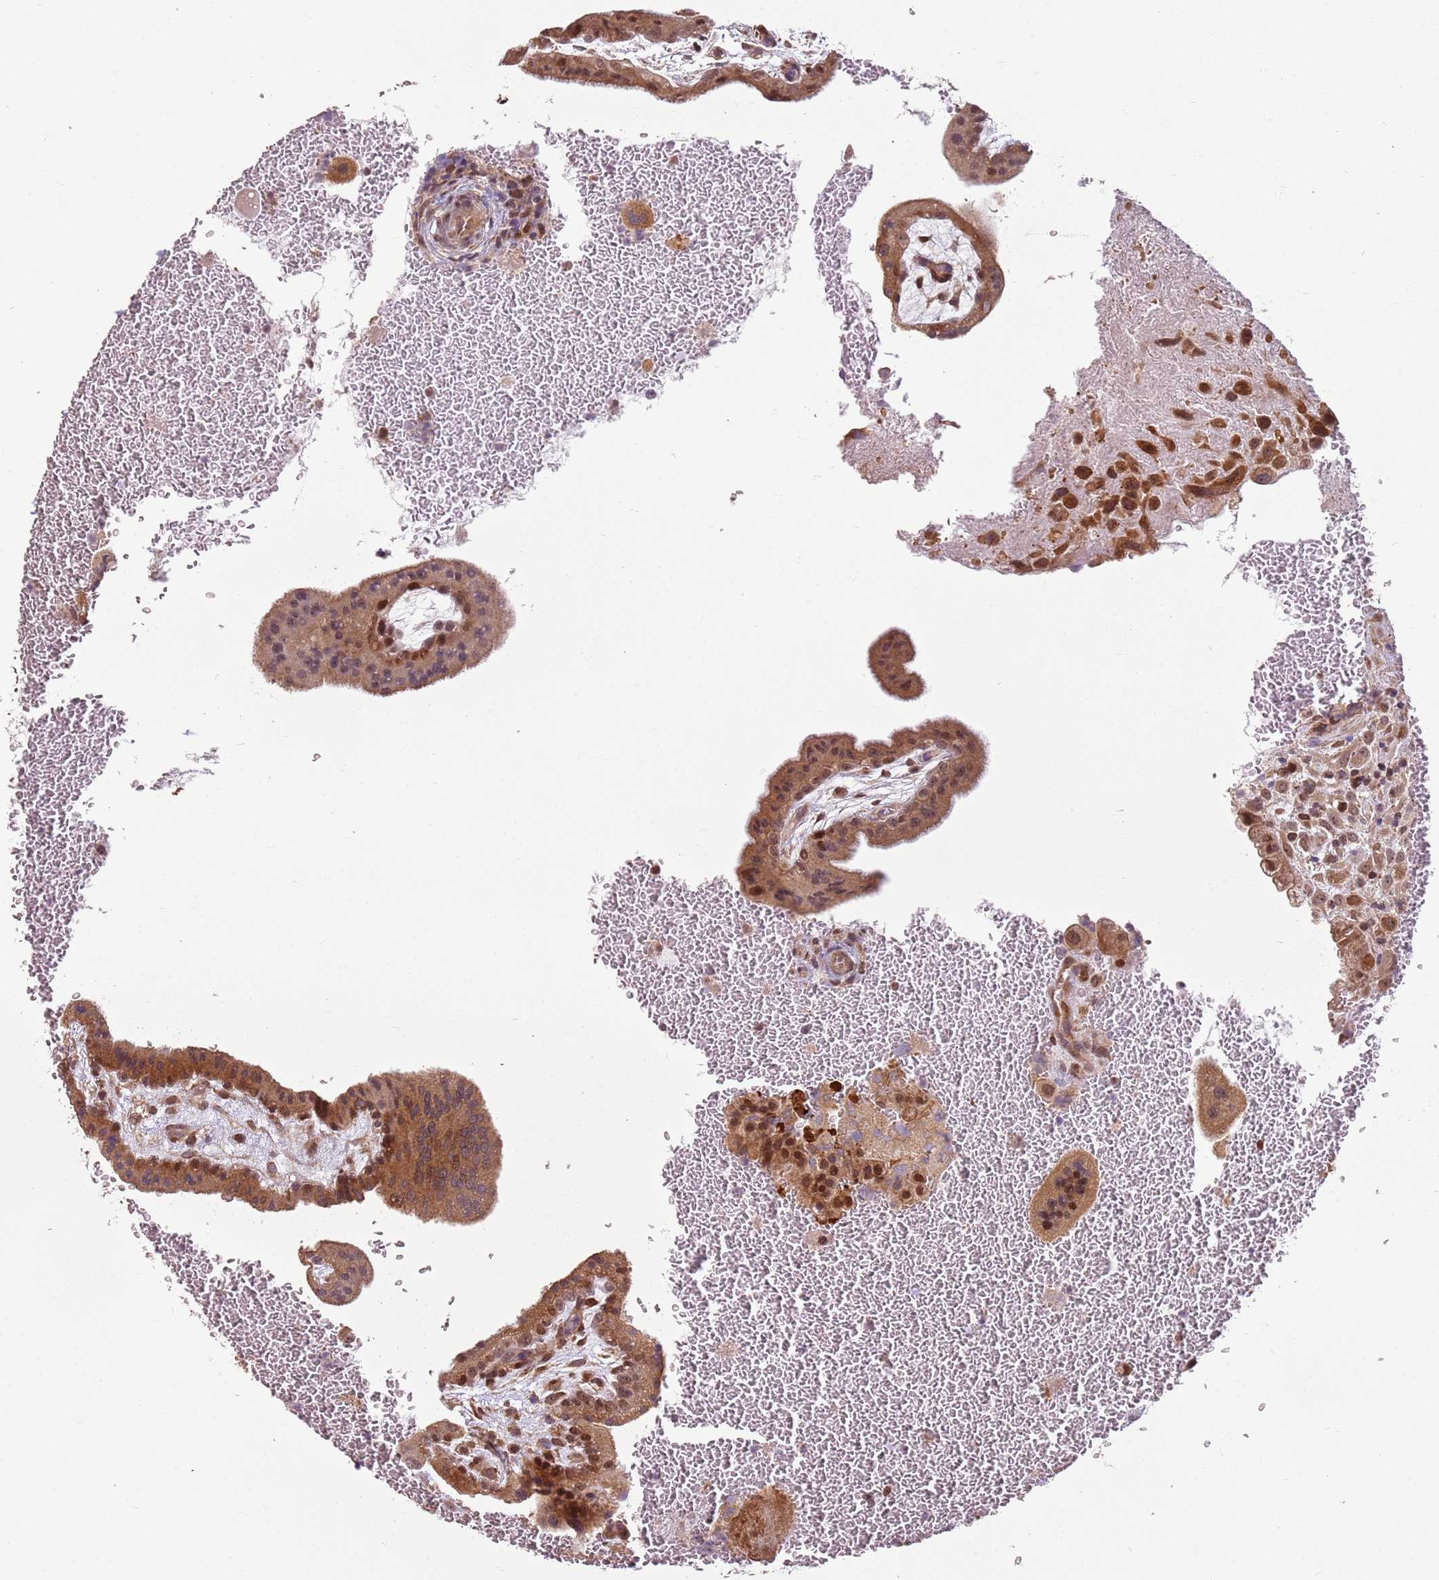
{"staining": {"intensity": "moderate", "quantity": ">75%", "location": "cytoplasmic/membranous,nuclear"}, "tissue": "placenta", "cell_type": "Trophoblastic cells", "image_type": "normal", "snomed": [{"axis": "morphology", "description": "Normal tissue, NOS"}, {"axis": "topography", "description": "Placenta"}], "caption": "Benign placenta was stained to show a protein in brown. There is medium levels of moderate cytoplasmic/membranous,nuclear expression in approximately >75% of trophoblastic cells.", "gene": "CHURC1", "patient": {"sex": "female", "age": 35}}